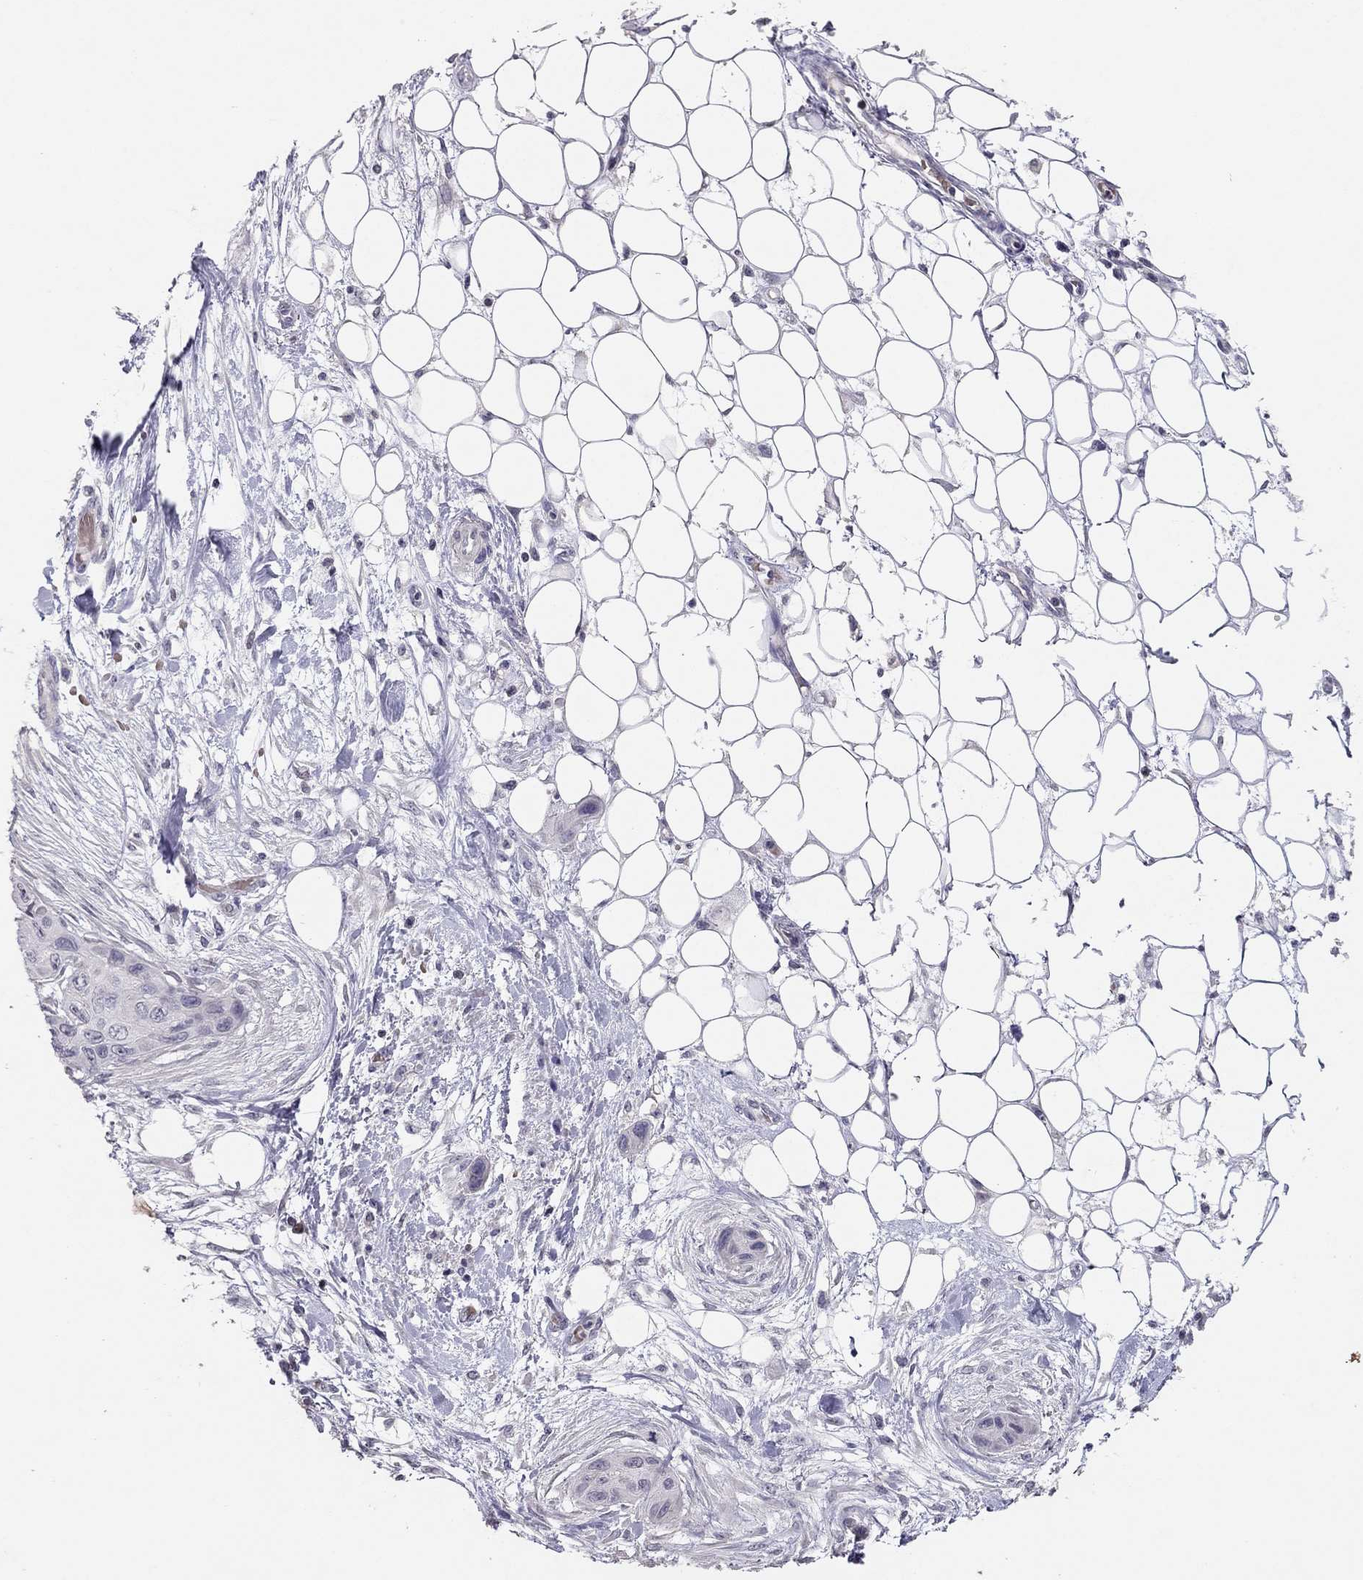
{"staining": {"intensity": "negative", "quantity": "none", "location": "none"}, "tissue": "skin cancer", "cell_type": "Tumor cells", "image_type": "cancer", "snomed": [{"axis": "morphology", "description": "Squamous cell carcinoma, NOS"}, {"axis": "topography", "description": "Skin"}], "caption": "Tumor cells are negative for brown protein staining in skin cancer (squamous cell carcinoma). Brightfield microscopy of immunohistochemistry (IHC) stained with DAB (brown) and hematoxylin (blue), captured at high magnification.", "gene": "TSHB", "patient": {"sex": "male", "age": 79}}